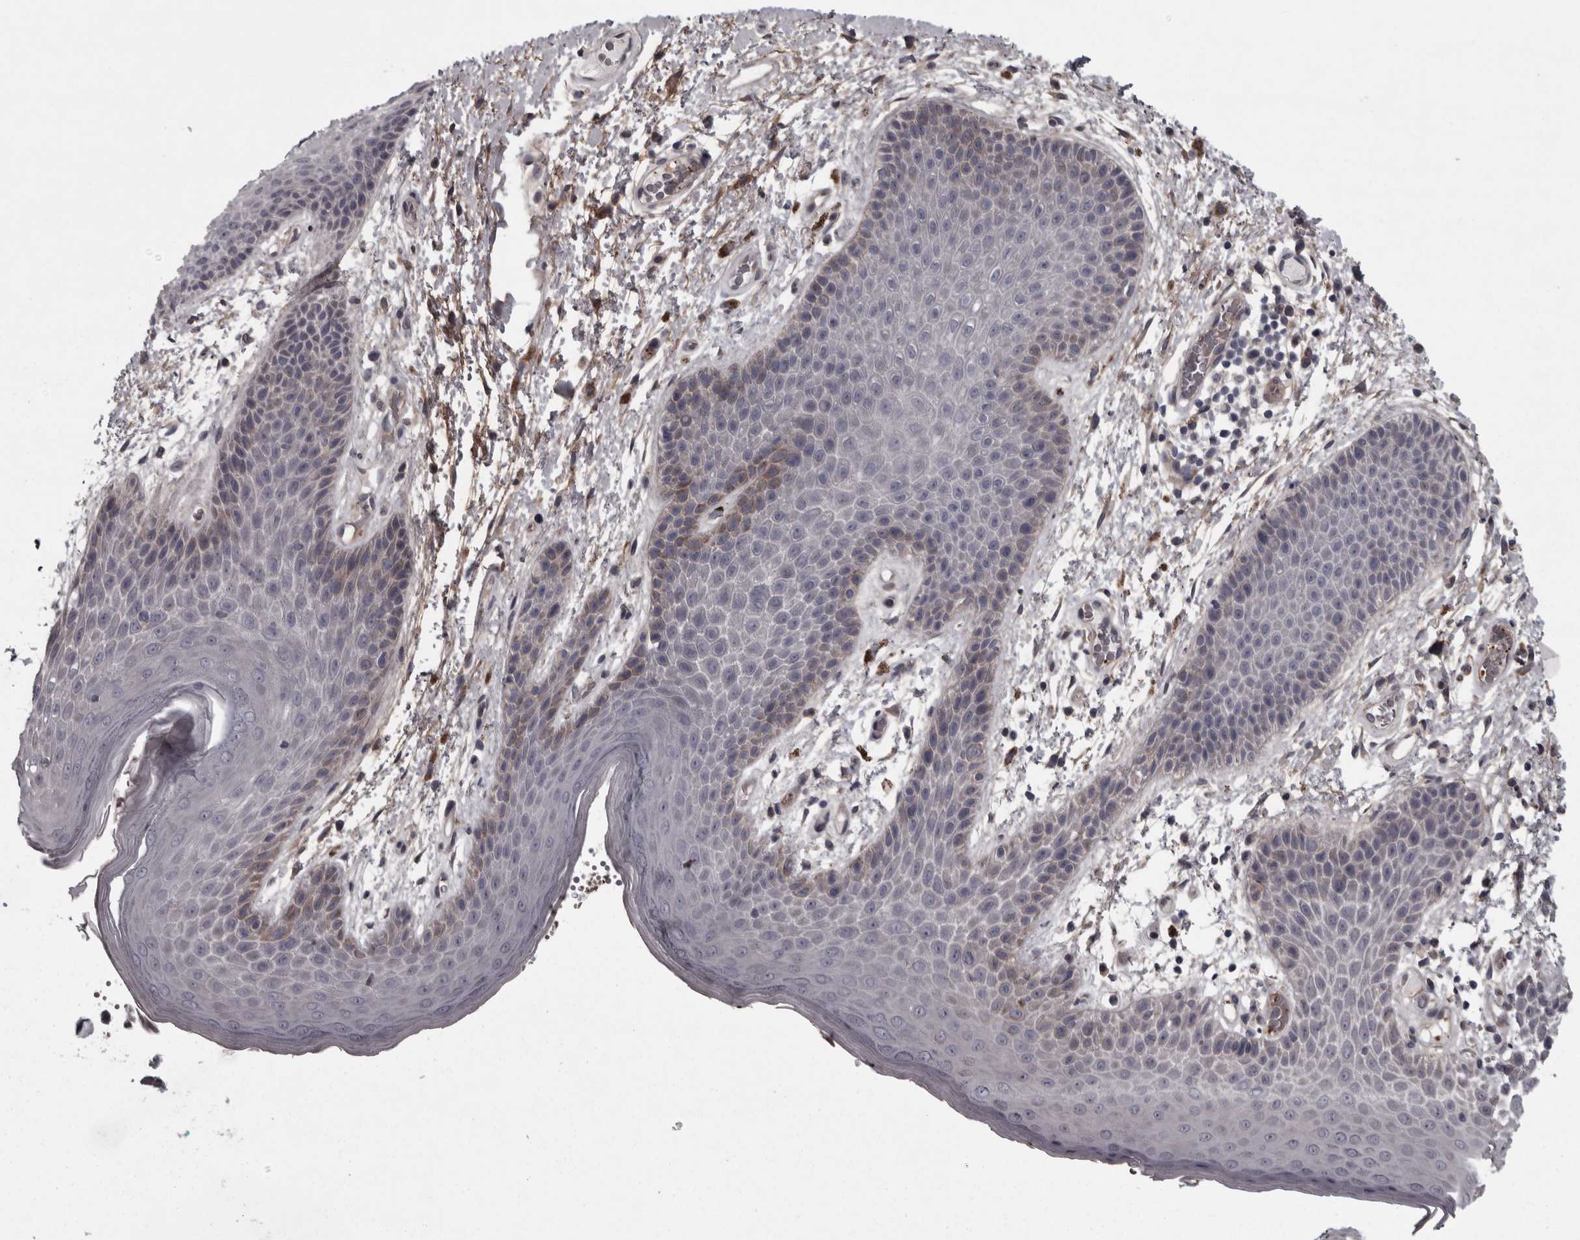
{"staining": {"intensity": "weak", "quantity": "<25%", "location": "cytoplasmic/membranous"}, "tissue": "skin", "cell_type": "Epidermal cells", "image_type": "normal", "snomed": [{"axis": "morphology", "description": "Normal tissue, NOS"}, {"axis": "topography", "description": "Anal"}], "caption": "Skin was stained to show a protein in brown. There is no significant positivity in epidermal cells. Brightfield microscopy of IHC stained with DAB (3,3'-diaminobenzidine) (brown) and hematoxylin (blue), captured at high magnification.", "gene": "RSU1", "patient": {"sex": "male", "age": 74}}